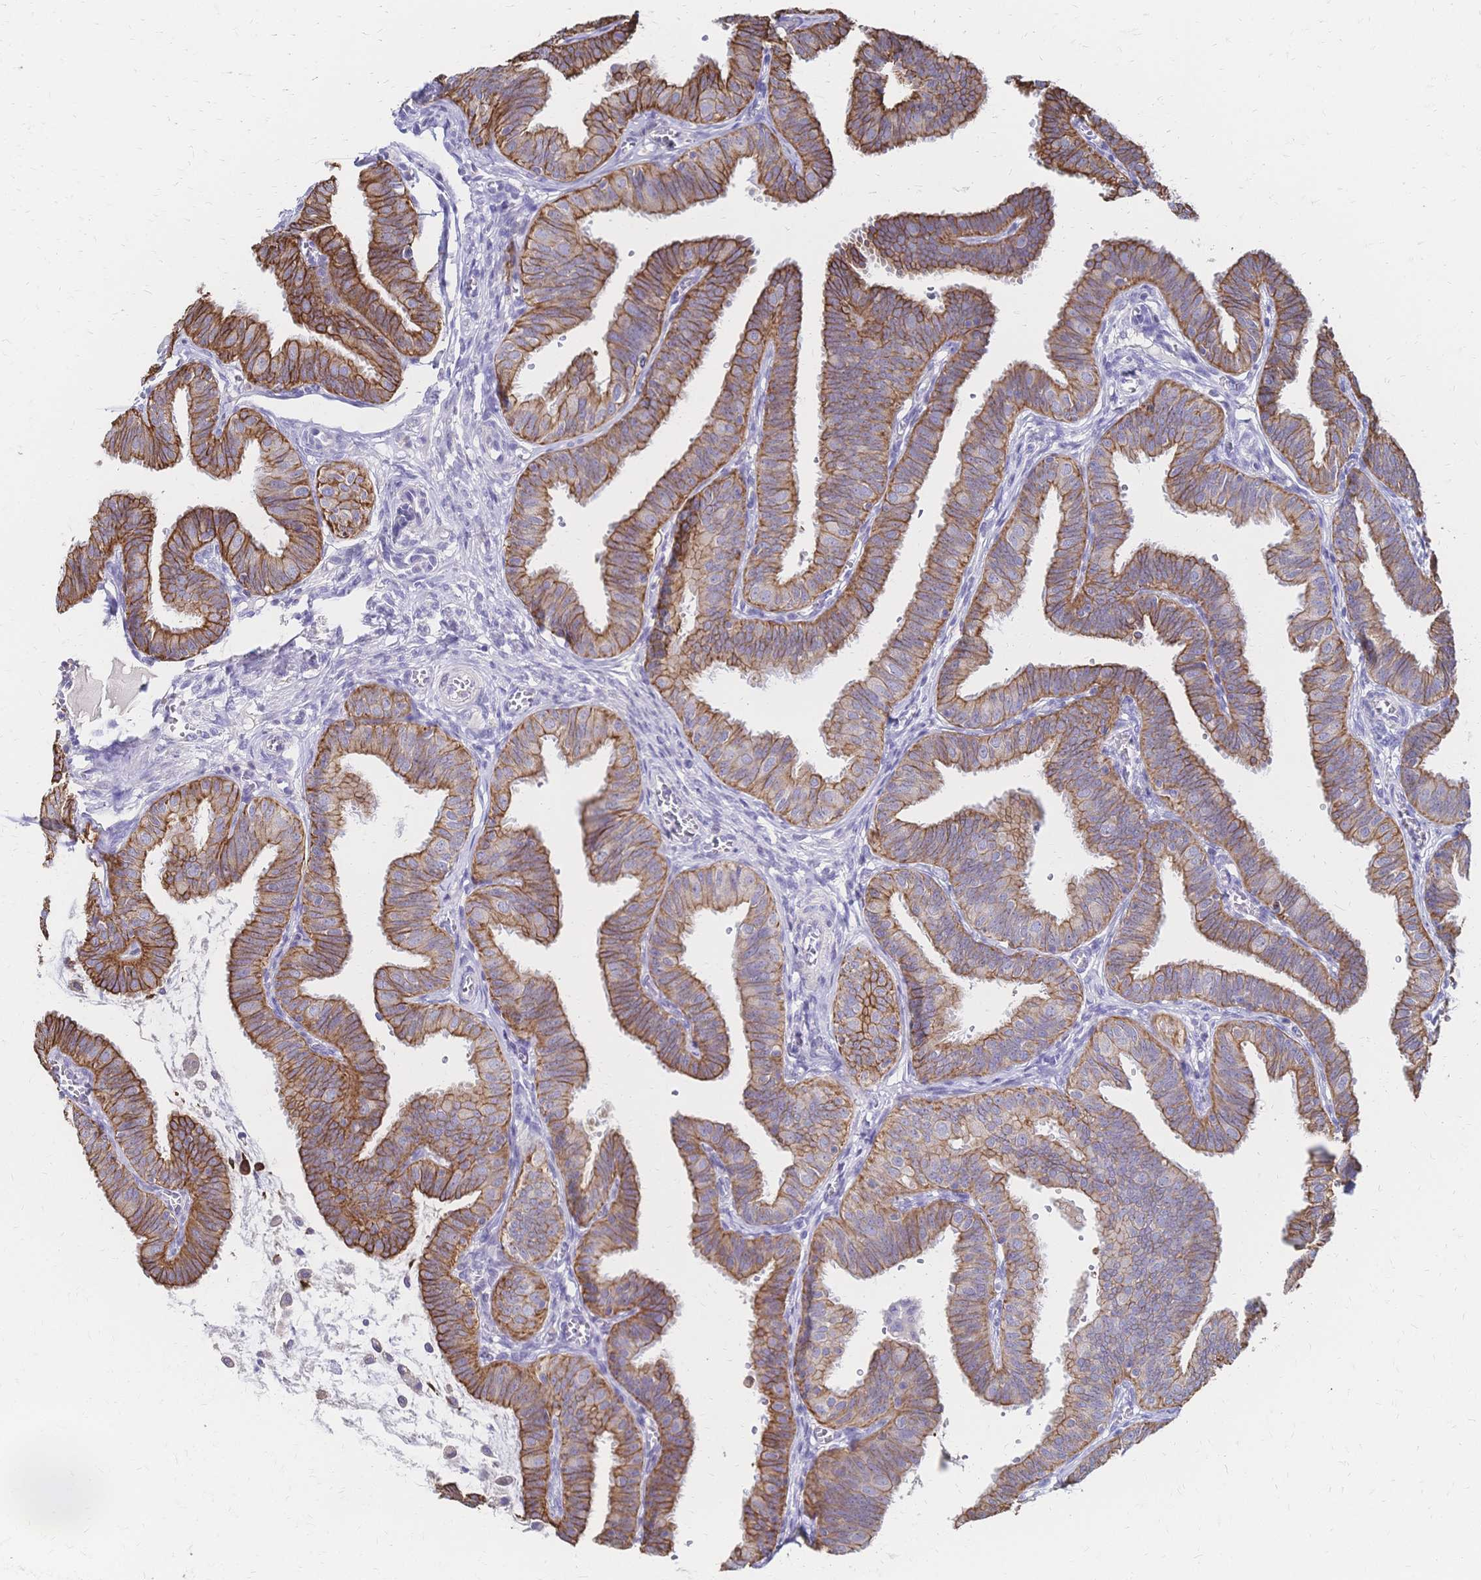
{"staining": {"intensity": "moderate", "quantity": ">75%", "location": "cytoplasmic/membranous"}, "tissue": "fallopian tube", "cell_type": "Glandular cells", "image_type": "normal", "snomed": [{"axis": "morphology", "description": "Normal tissue, NOS"}, {"axis": "topography", "description": "Fallopian tube"}], "caption": "A medium amount of moderate cytoplasmic/membranous expression is seen in approximately >75% of glandular cells in normal fallopian tube.", "gene": "DTNB", "patient": {"sex": "female", "age": 25}}